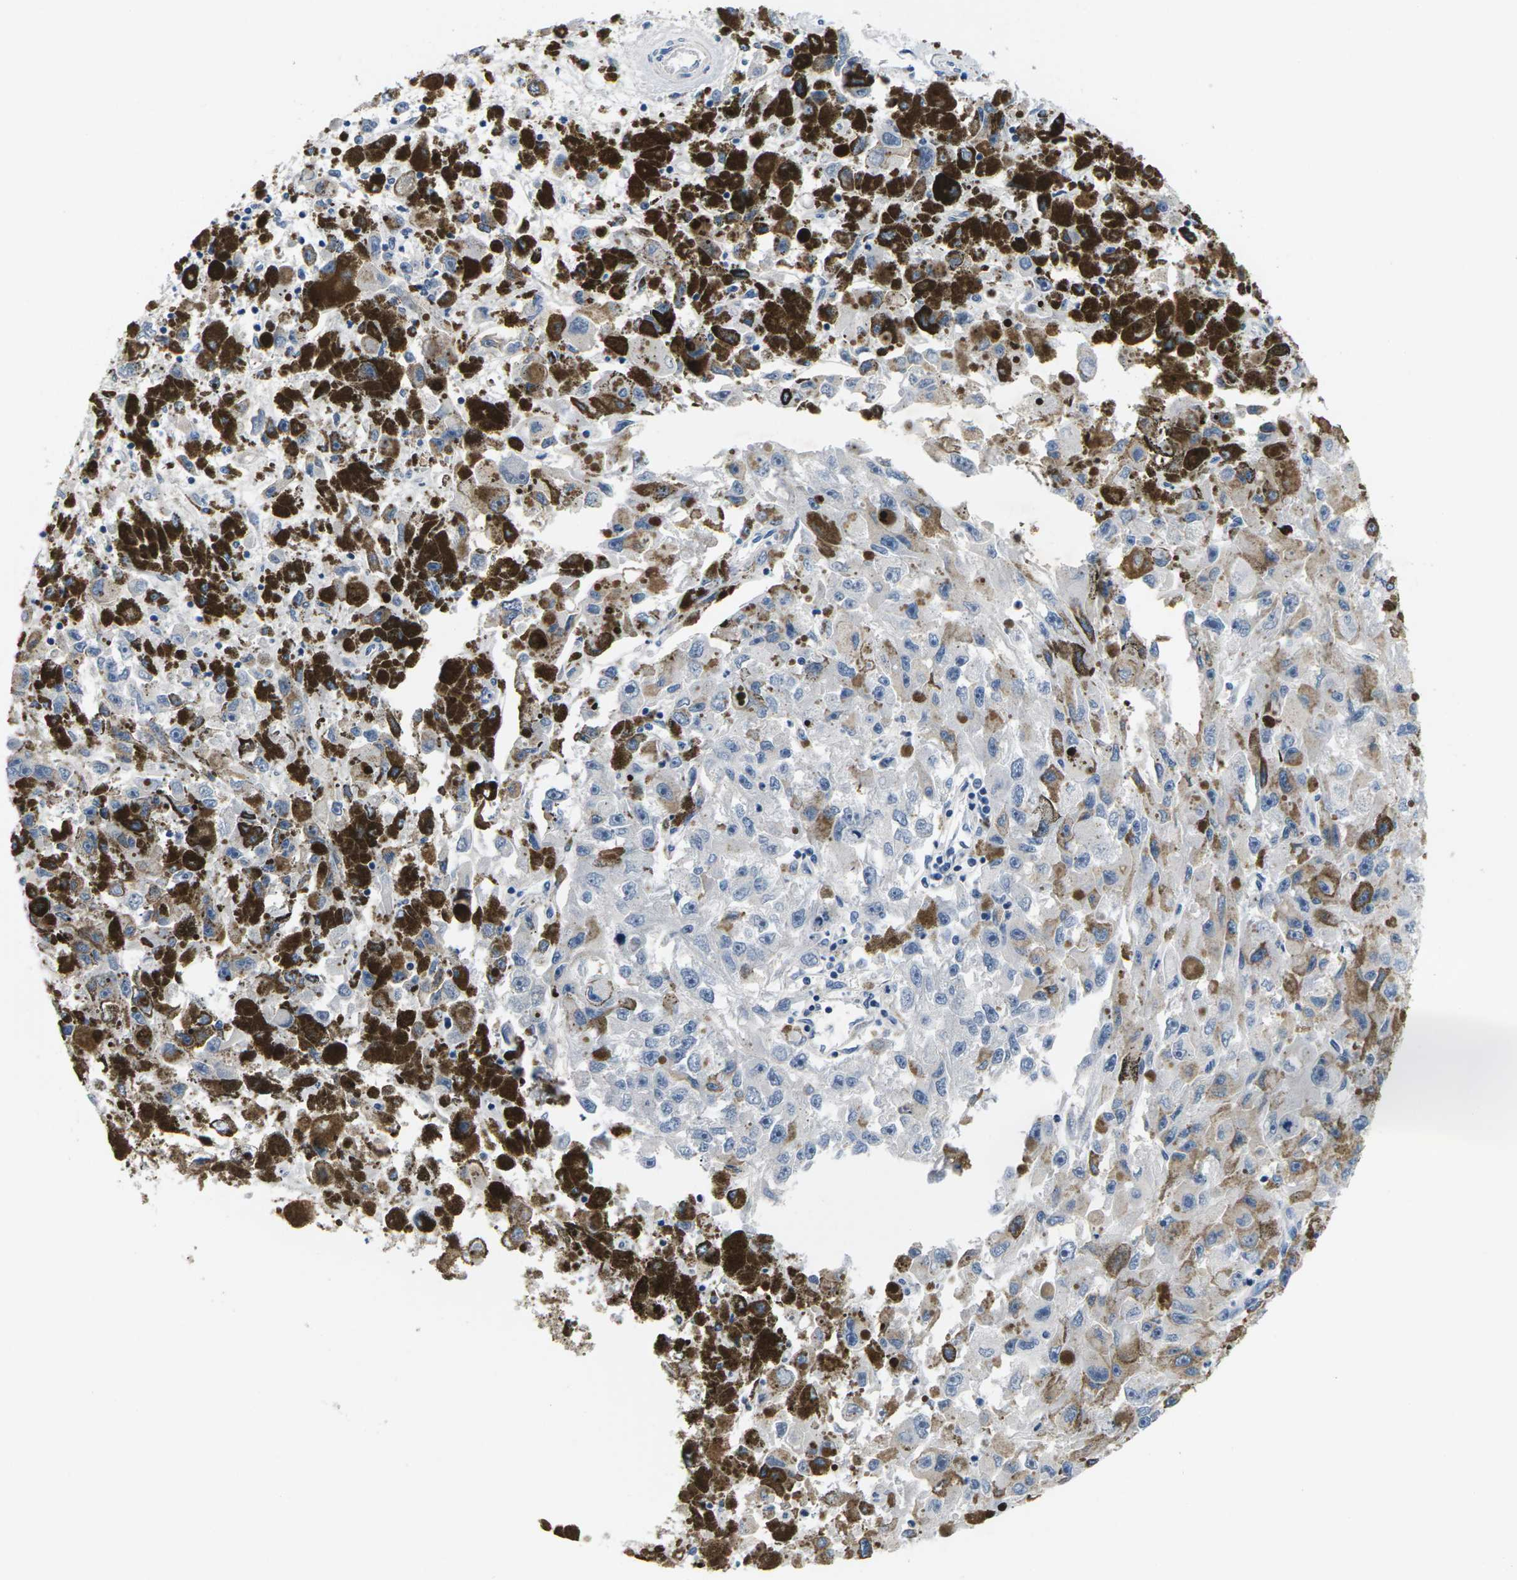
{"staining": {"intensity": "negative", "quantity": "none", "location": "none"}, "tissue": "melanoma", "cell_type": "Tumor cells", "image_type": "cancer", "snomed": [{"axis": "morphology", "description": "Malignant melanoma, NOS"}, {"axis": "topography", "description": "Skin"}], "caption": "A micrograph of malignant melanoma stained for a protein displays no brown staining in tumor cells.", "gene": "TSPAN2", "patient": {"sex": "female", "age": 104}}